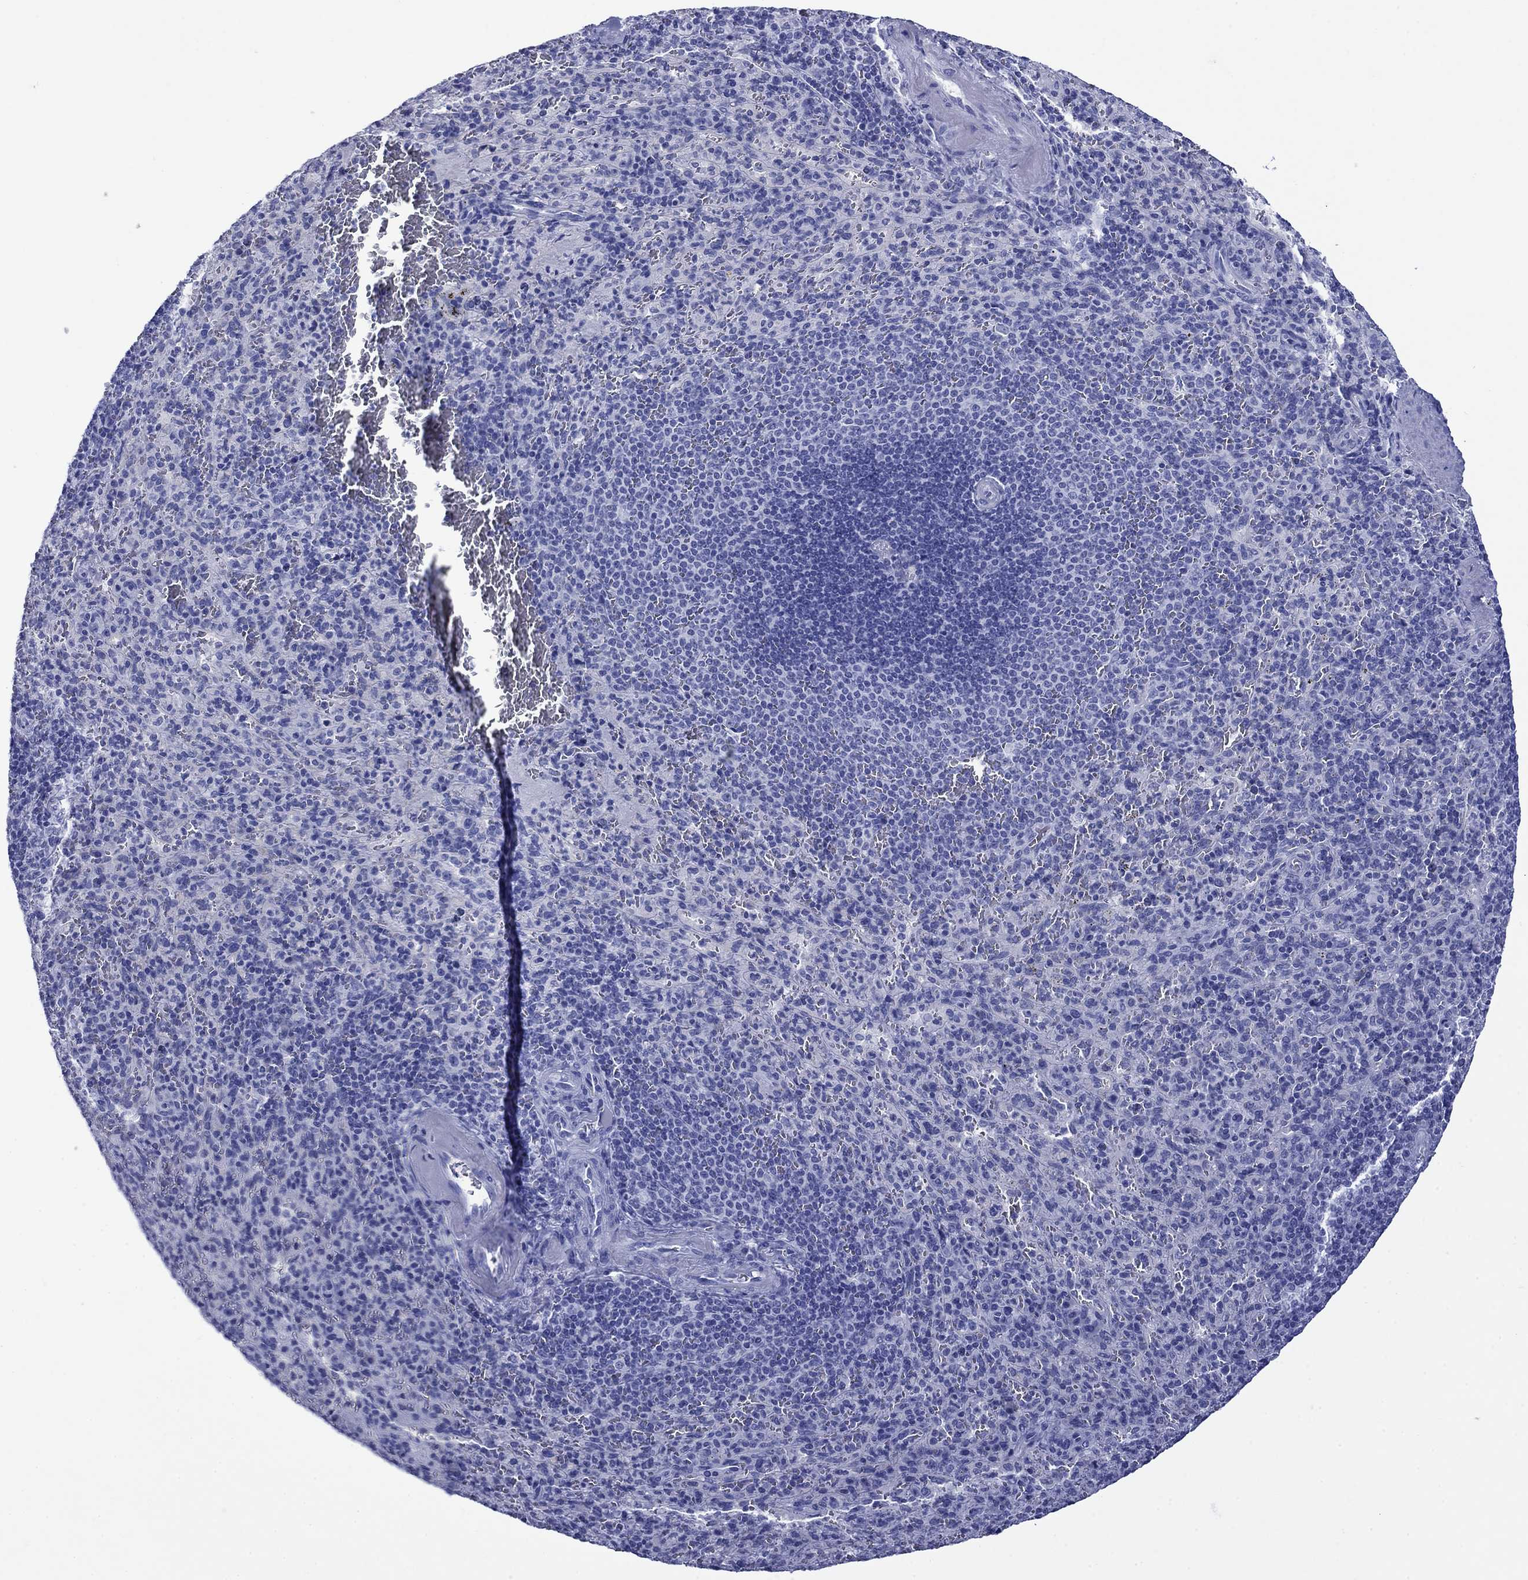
{"staining": {"intensity": "negative", "quantity": "none", "location": "none"}, "tissue": "spleen", "cell_type": "Cells in red pulp", "image_type": "normal", "snomed": [{"axis": "morphology", "description": "Normal tissue, NOS"}, {"axis": "topography", "description": "Spleen"}], "caption": "This histopathology image is of normal spleen stained with immunohistochemistry (IHC) to label a protein in brown with the nuclei are counter-stained blue. There is no positivity in cells in red pulp. (Stains: DAB immunohistochemistry (IHC) with hematoxylin counter stain, Microscopy: brightfield microscopy at high magnification).", "gene": "GIP", "patient": {"sex": "male", "age": 57}}